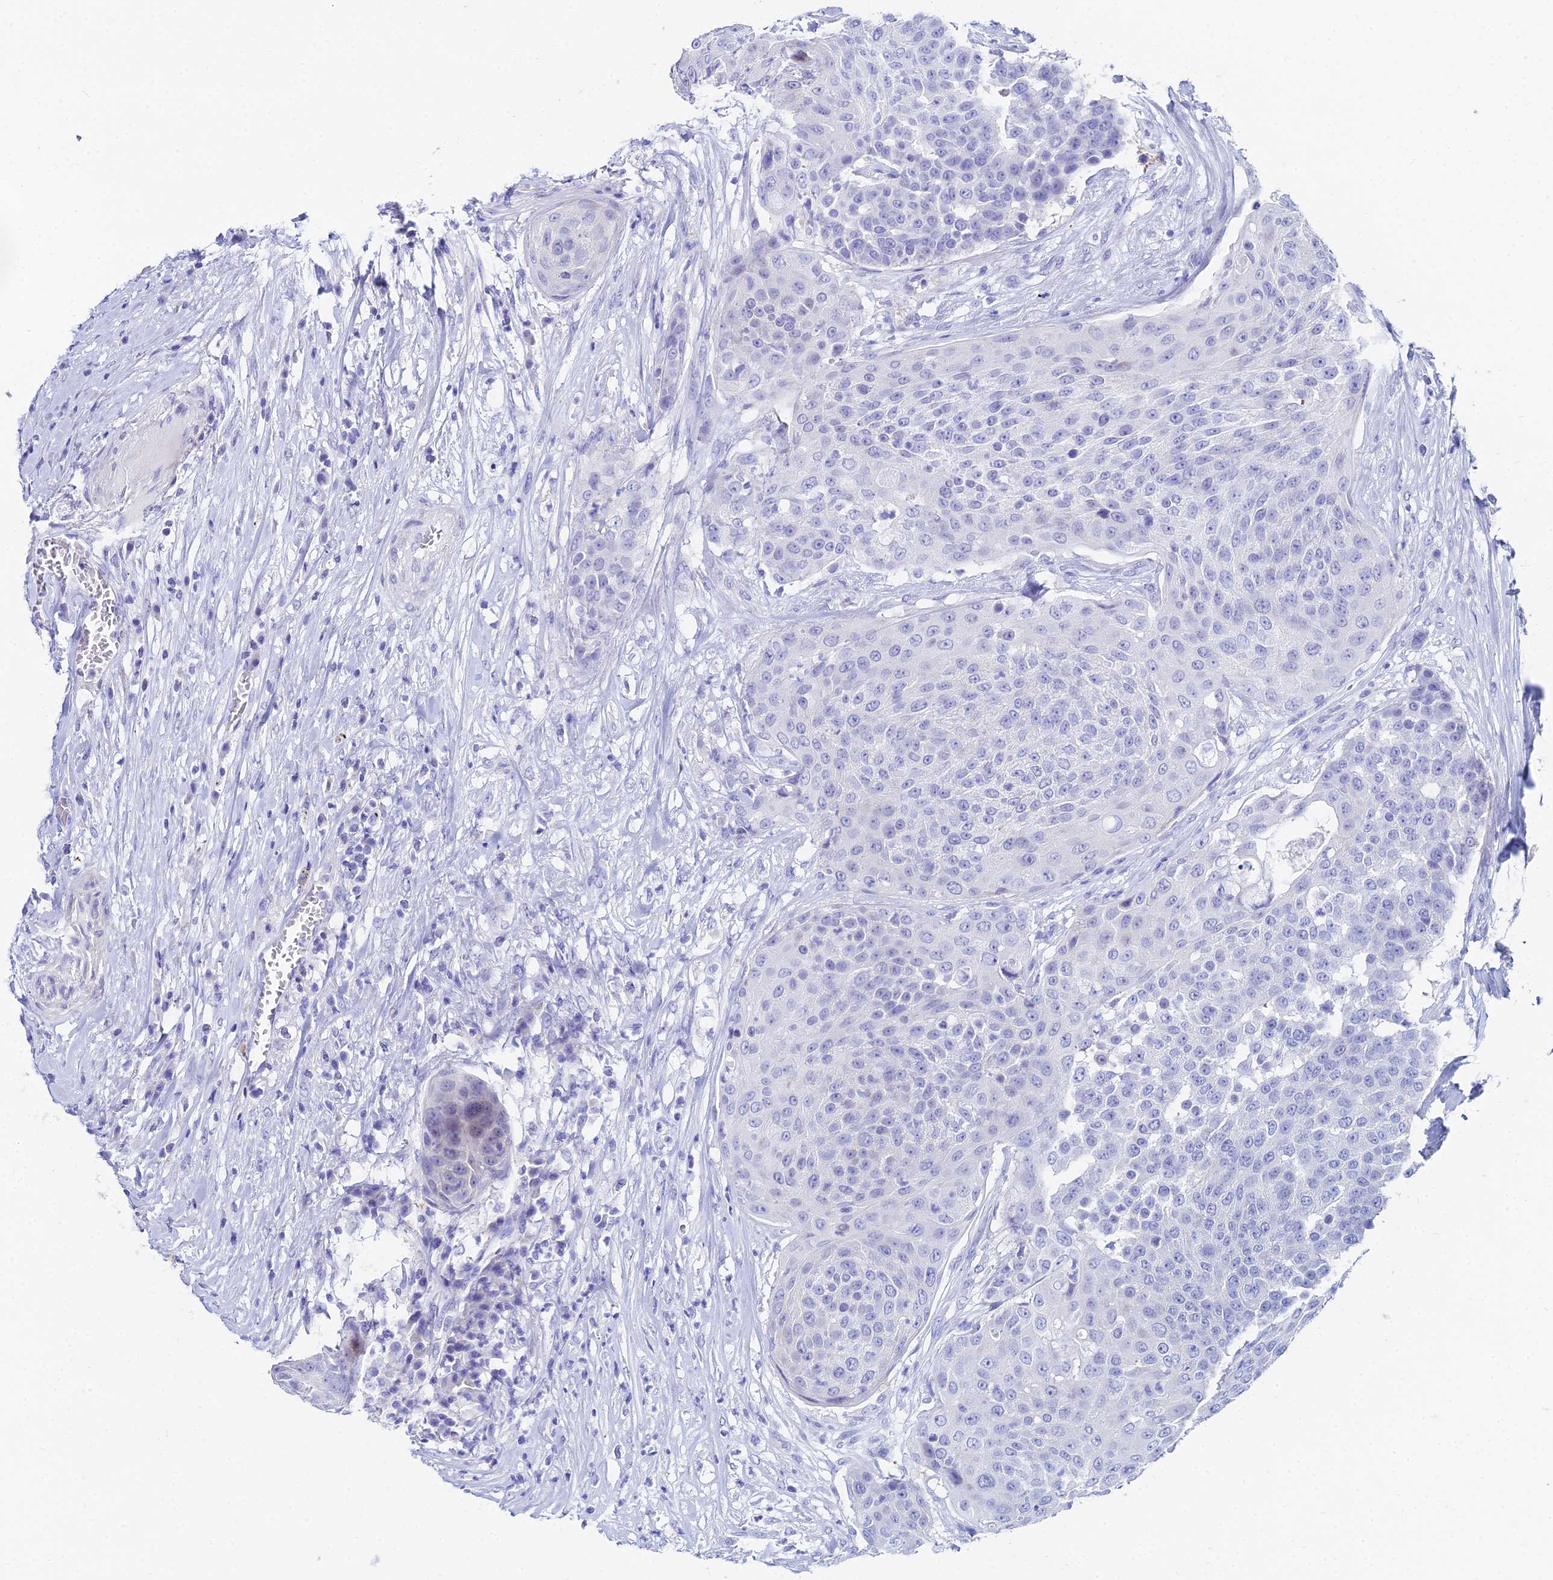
{"staining": {"intensity": "negative", "quantity": "none", "location": "none"}, "tissue": "urothelial cancer", "cell_type": "Tumor cells", "image_type": "cancer", "snomed": [{"axis": "morphology", "description": "Urothelial carcinoma, High grade"}, {"axis": "topography", "description": "Urinary bladder"}], "caption": "Human urothelial cancer stained for a protein using immunohistochemistry demonstrates no expression in tumor cells.", "gene": "HSPA1L", "patient": {"sex": "female", "age": 63}}